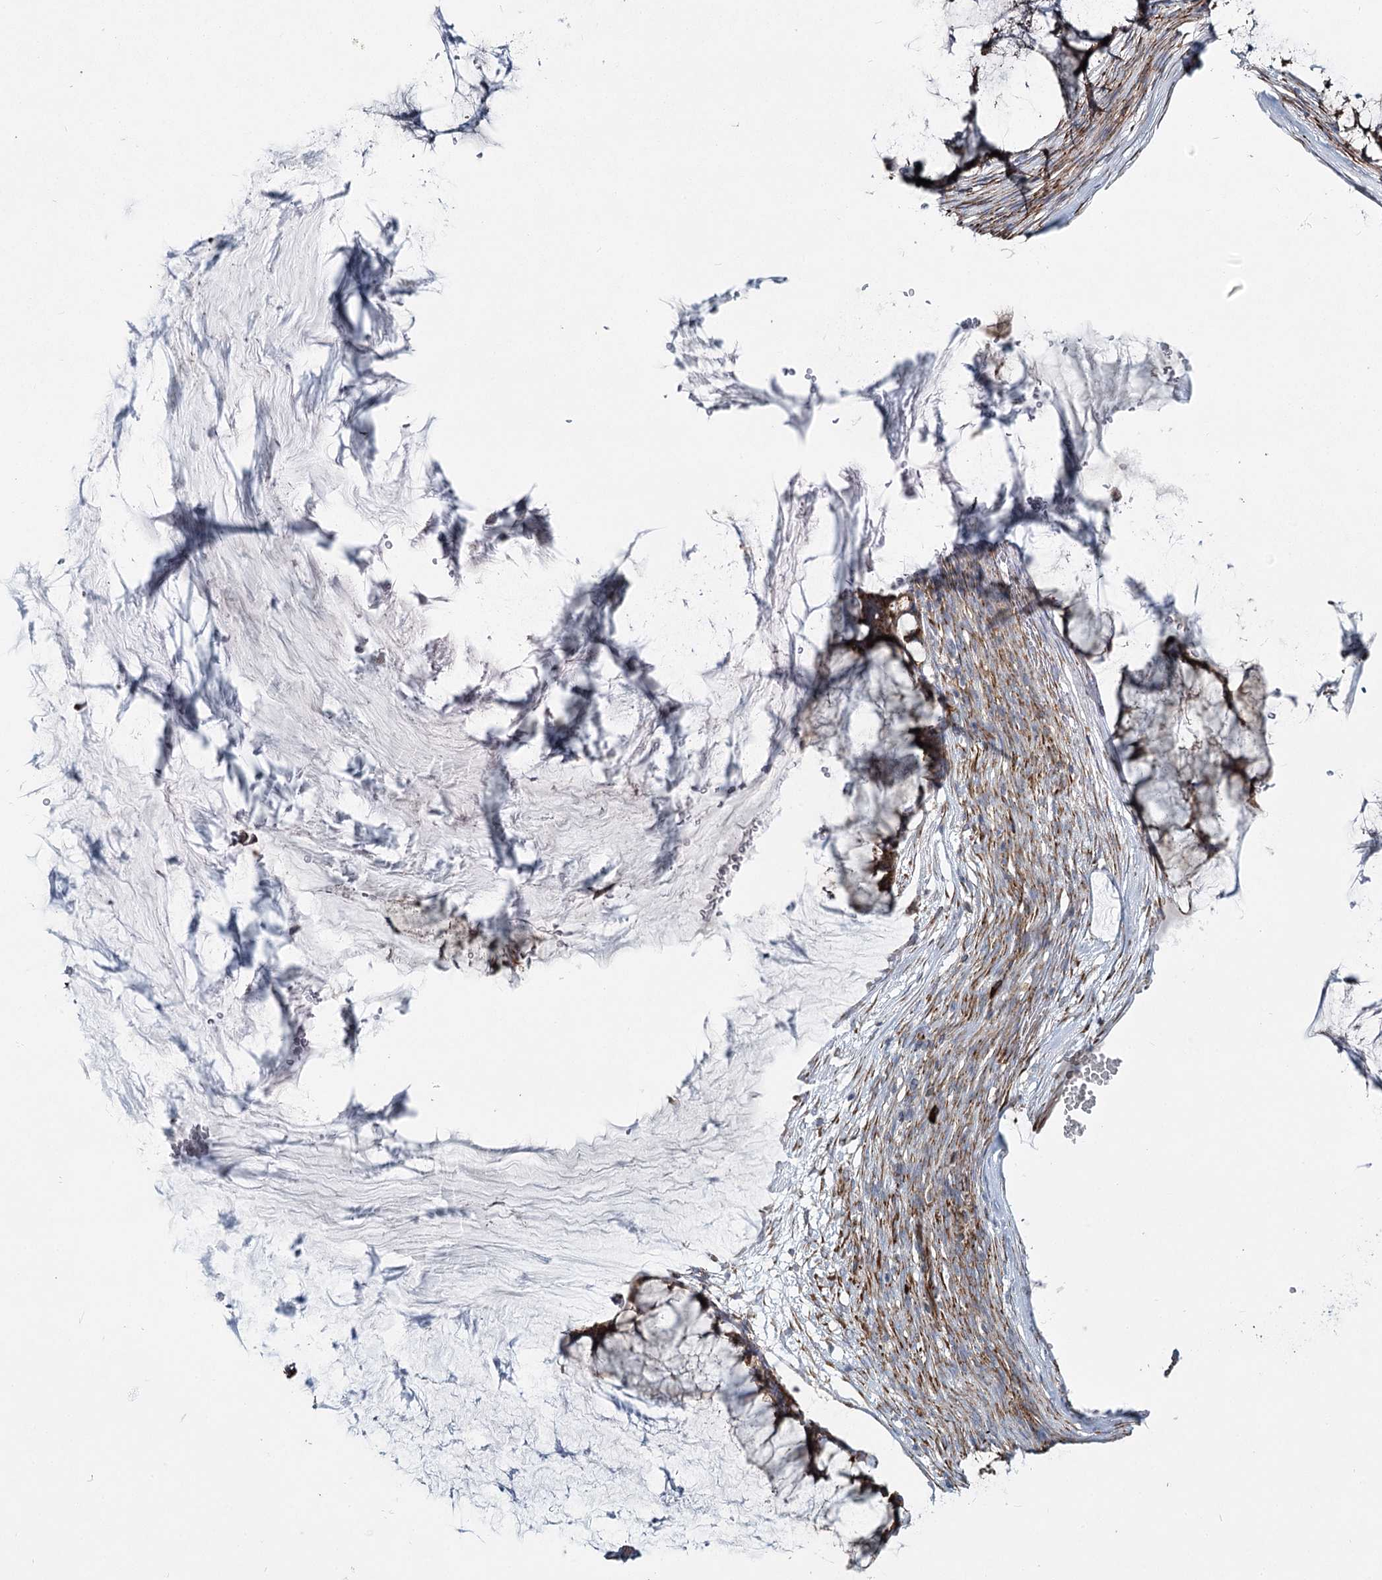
{"staining": {"intensity": "moderate", "quantity": ">75%", "location": "cytoplasmic/membranous"}, "tissue": "ovarian cancer", "cell_type": "Tumor cells", "image_type": "cancer", "snomed": [{"axis": "morphology", "description": "Cystadenocarcinoma, mucinous, NOS"}, {"axis": "topography", "description": "Ovary"}], "caption": "Moderate cytoplasmic/membranous staining for a protein is seen in about >75% of tumor cells of ovarian mucinous cystadenocarcinoma using immunohistochemistry.", "gene": "POGLUT1", "patient": {"sex": "female", "age": 42}}